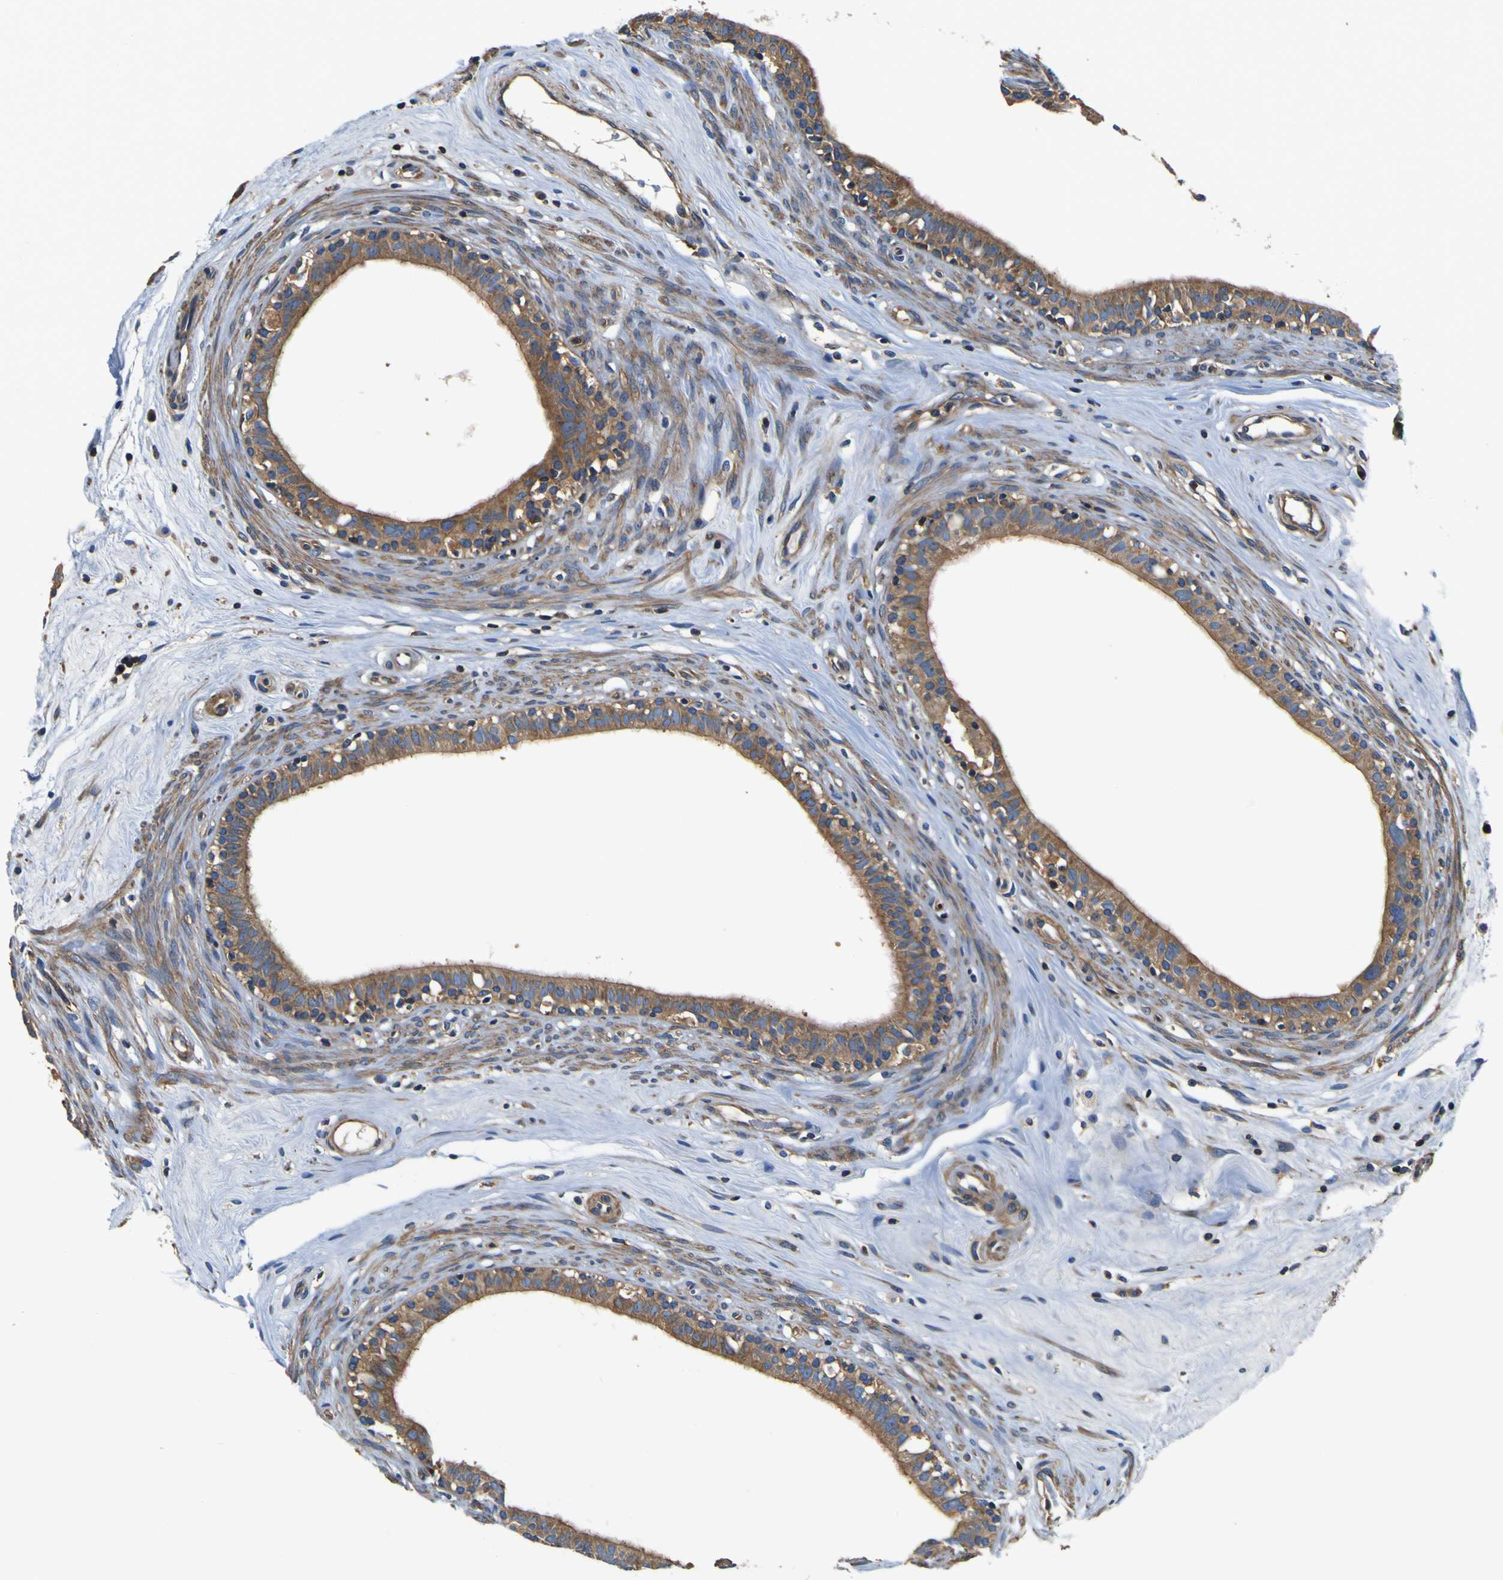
{"staining": {"intensity": "moderate", "quantity": ">75%", "location": "cytoplasmic/membranous"}, "tissue": "epididymis", "cell_type": "Glandular cells", "image_type": "normal", "snomed": [{"axis": "morphology", "description": "Normal tissue, NOS"}, {"axis": "morphology", "description": "Inflammation, NOS"}, {"axis": "topography", "description": "Epididymis"}], "caption": "DAB immunohistochemical staining of normal human epididymis reveals moderate cytoplasmic/membranous protein staining in about >75% of glandular cells.", "gene": "CNR2", "patient": {"sex": "male", "age": 84}}